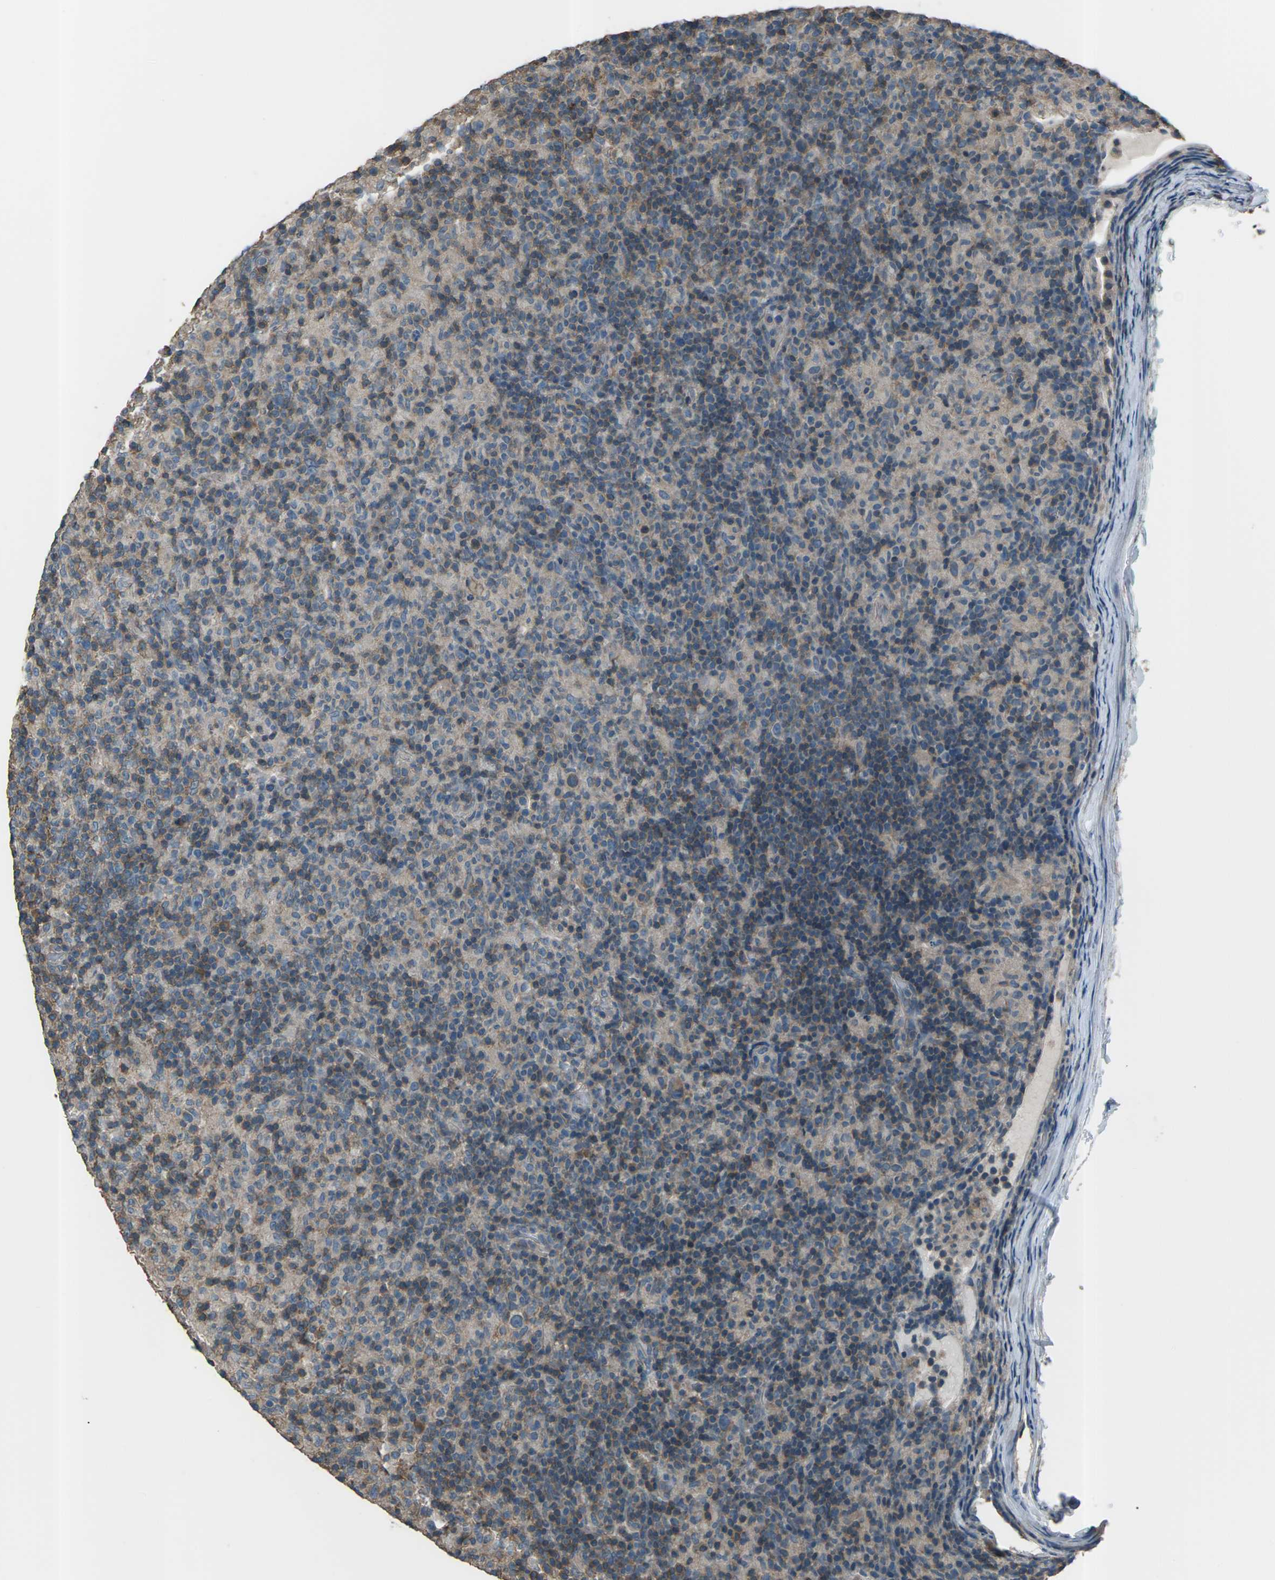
{"staining": {"intensity": "weak", "quantity": ">75%", "location": "cytoplasmic/membranous"}, "tissue": "lymphoma", "cell_type": "Tumor cells", "image_type": "cancer", "snomed": [{"axis": "morphology", "description": "Hodgkin's disease, NOS"}, {"axis": "topography", "description": "Lymph node"}], "caption": "Weak cytoplasmic/membranous protein positivity is seen in about >75% of tumor cells in lymphoma.", "gene": "CMTM4", "patient": {"sex": "male", "age": 70}}